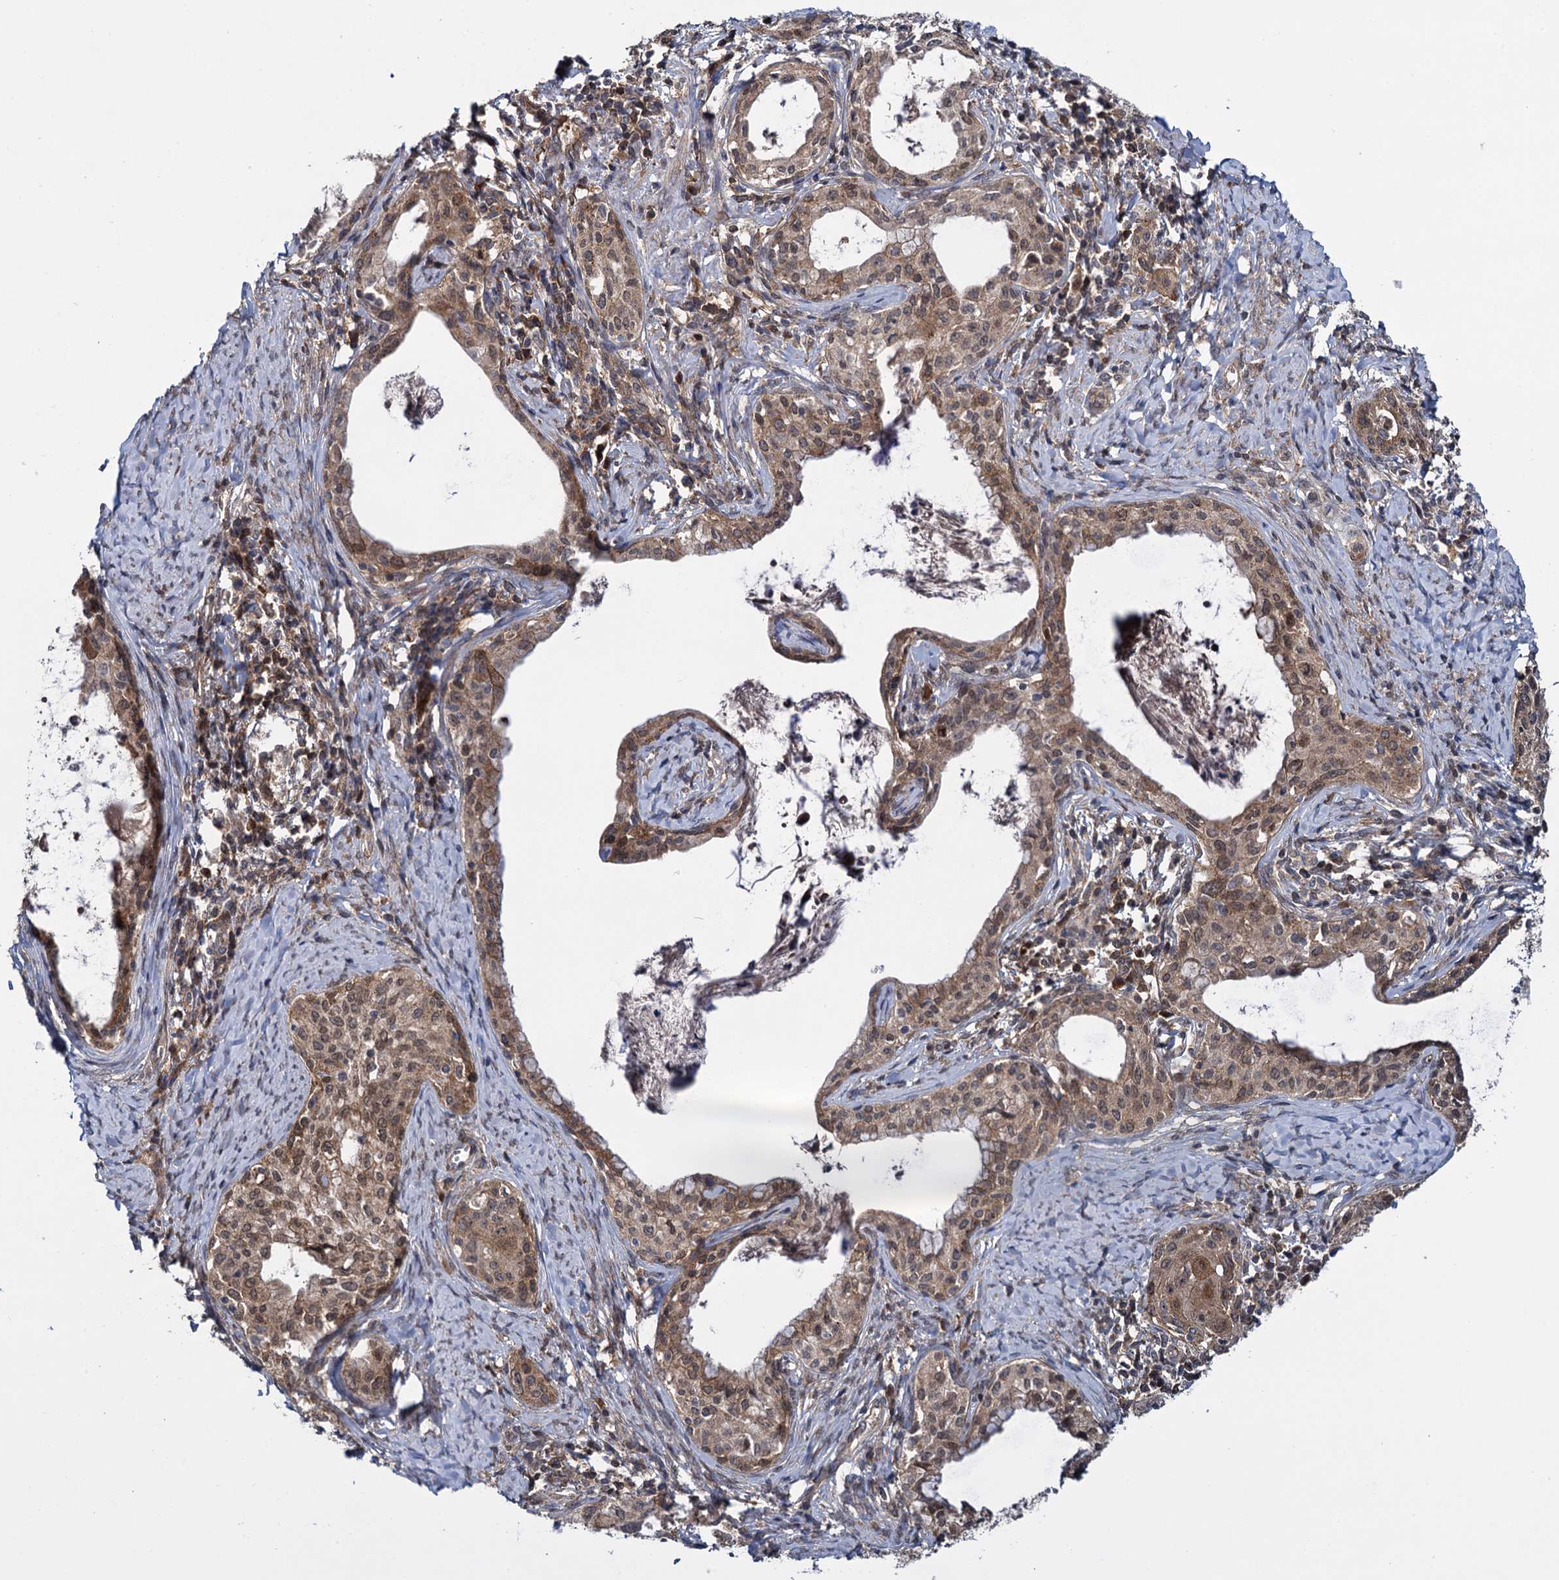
{"staining": {"intensity": "weak", "quantity": ">75%", "location": "cytoplasmic/membranous,nuclear"}, "tissue": "cervical cancer", "cell_type": "Tumor cells", "image_type": "cancer", "snomed": [{"axis": "morphology", "description": "Squamous cell carcinoma, NOS"}, {"axis": "morphology", "description": "Adenocarcinoma, NOS"}, {"axis": "topography", "description": "Cervix"}], "caption": "Brown immunohistochemical staining in human cervical cancer (squamous cell carcinoma) shows weak cytoplasmic/membranous and nuclear positivity in about >75% of tumor cells.", "gene": "GLO1", "patient": {"sex": "female", "age": 52}}